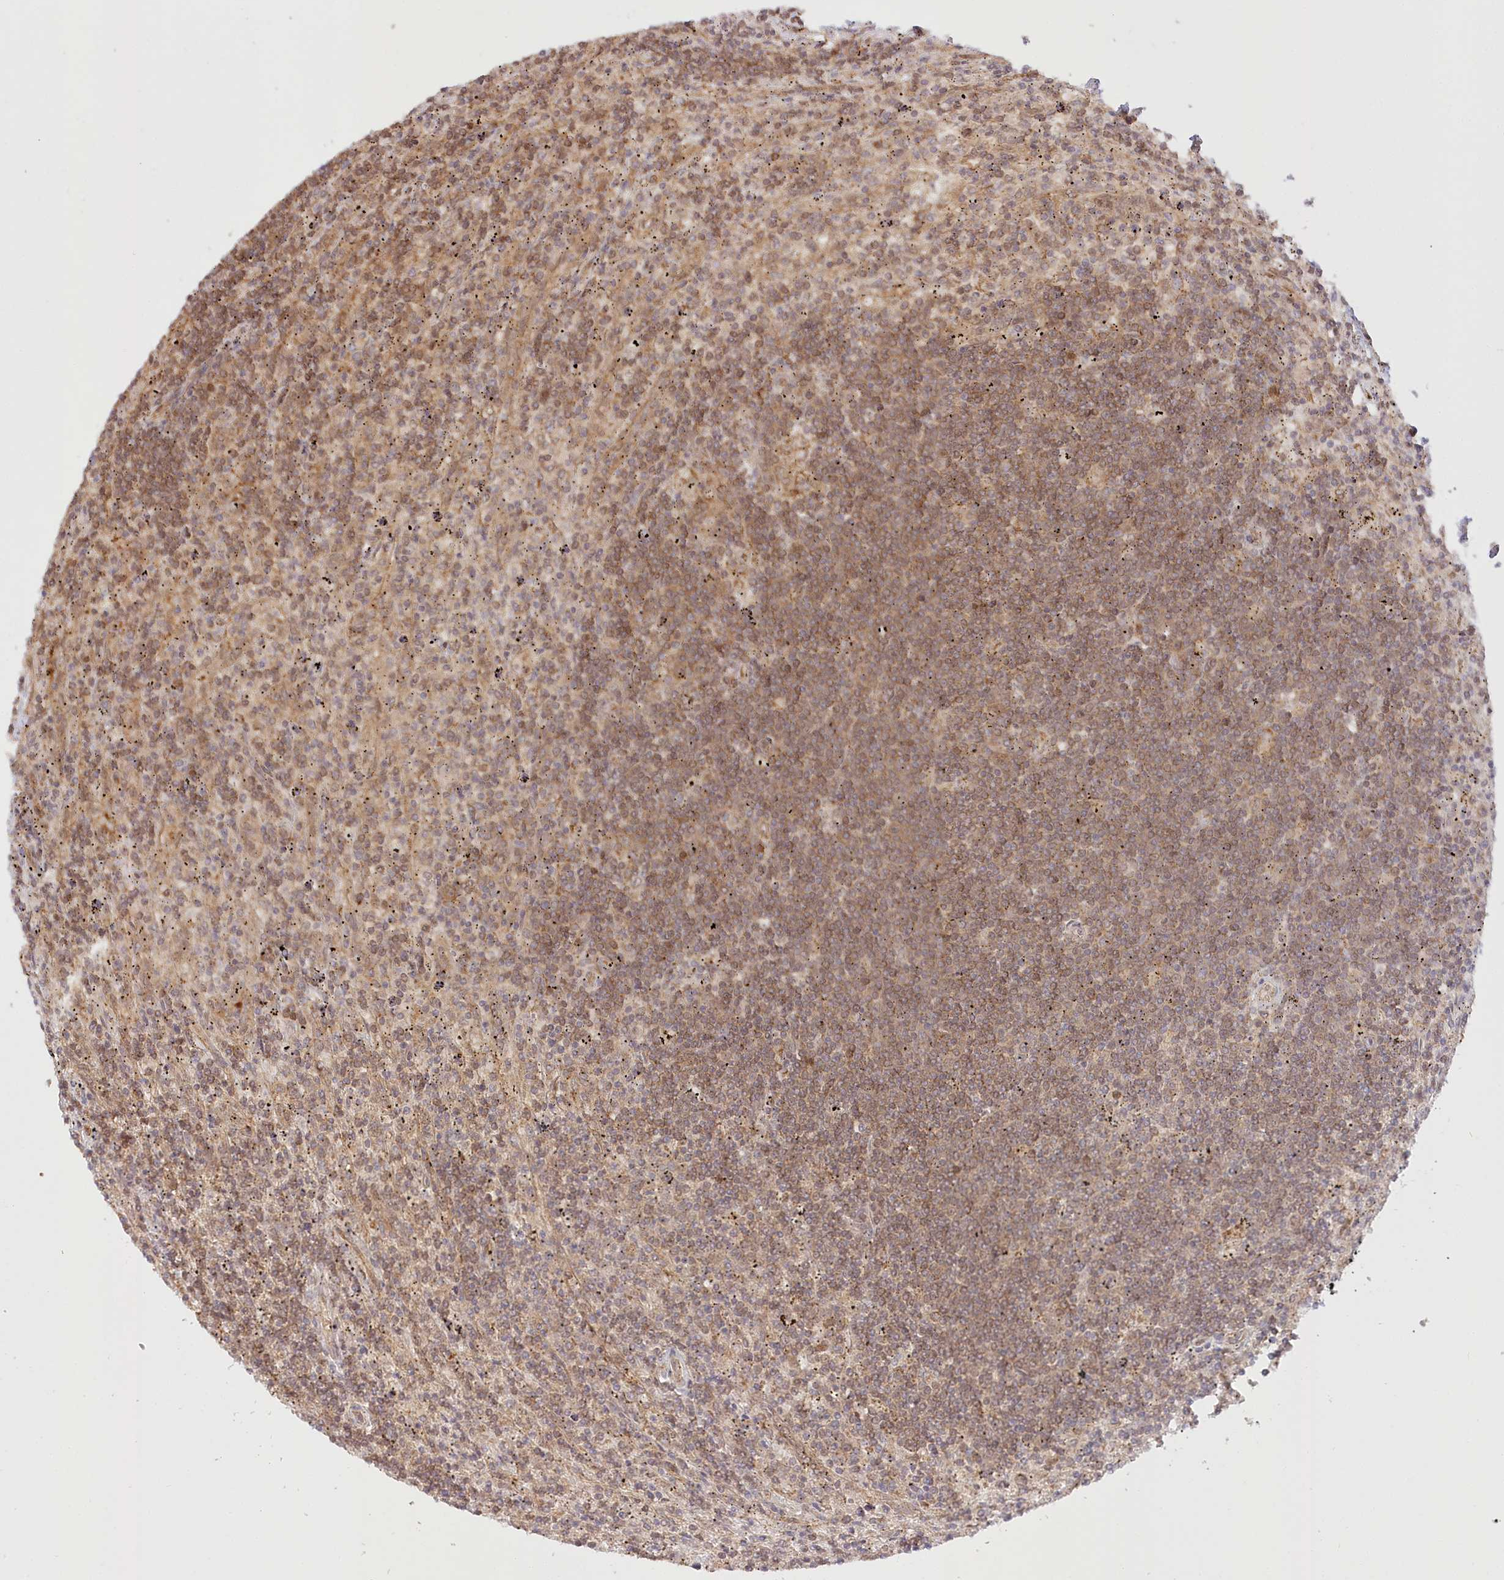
{"staining": {"intensity": "weak", "quantity": ">75%", "location": "cytoplasmic/membranous"}, "tissue": "lymphoma", "cell_type": "Tumor cells", "image_type": "cancer", "snomed": [{"axis": "morphology", "description": "Malignant lymphoma, non-Hodgkin's type, Low grade"}, {"axis": "topography", "description": "Spleen"}], "caption": "Lymphoma stained with a brown dye reveals weak cytoplasmic/membranous positive expression in about >75% of tumor cells.", "gene": "INPP4B", "patient": {"sex": "male", "age": 76}}